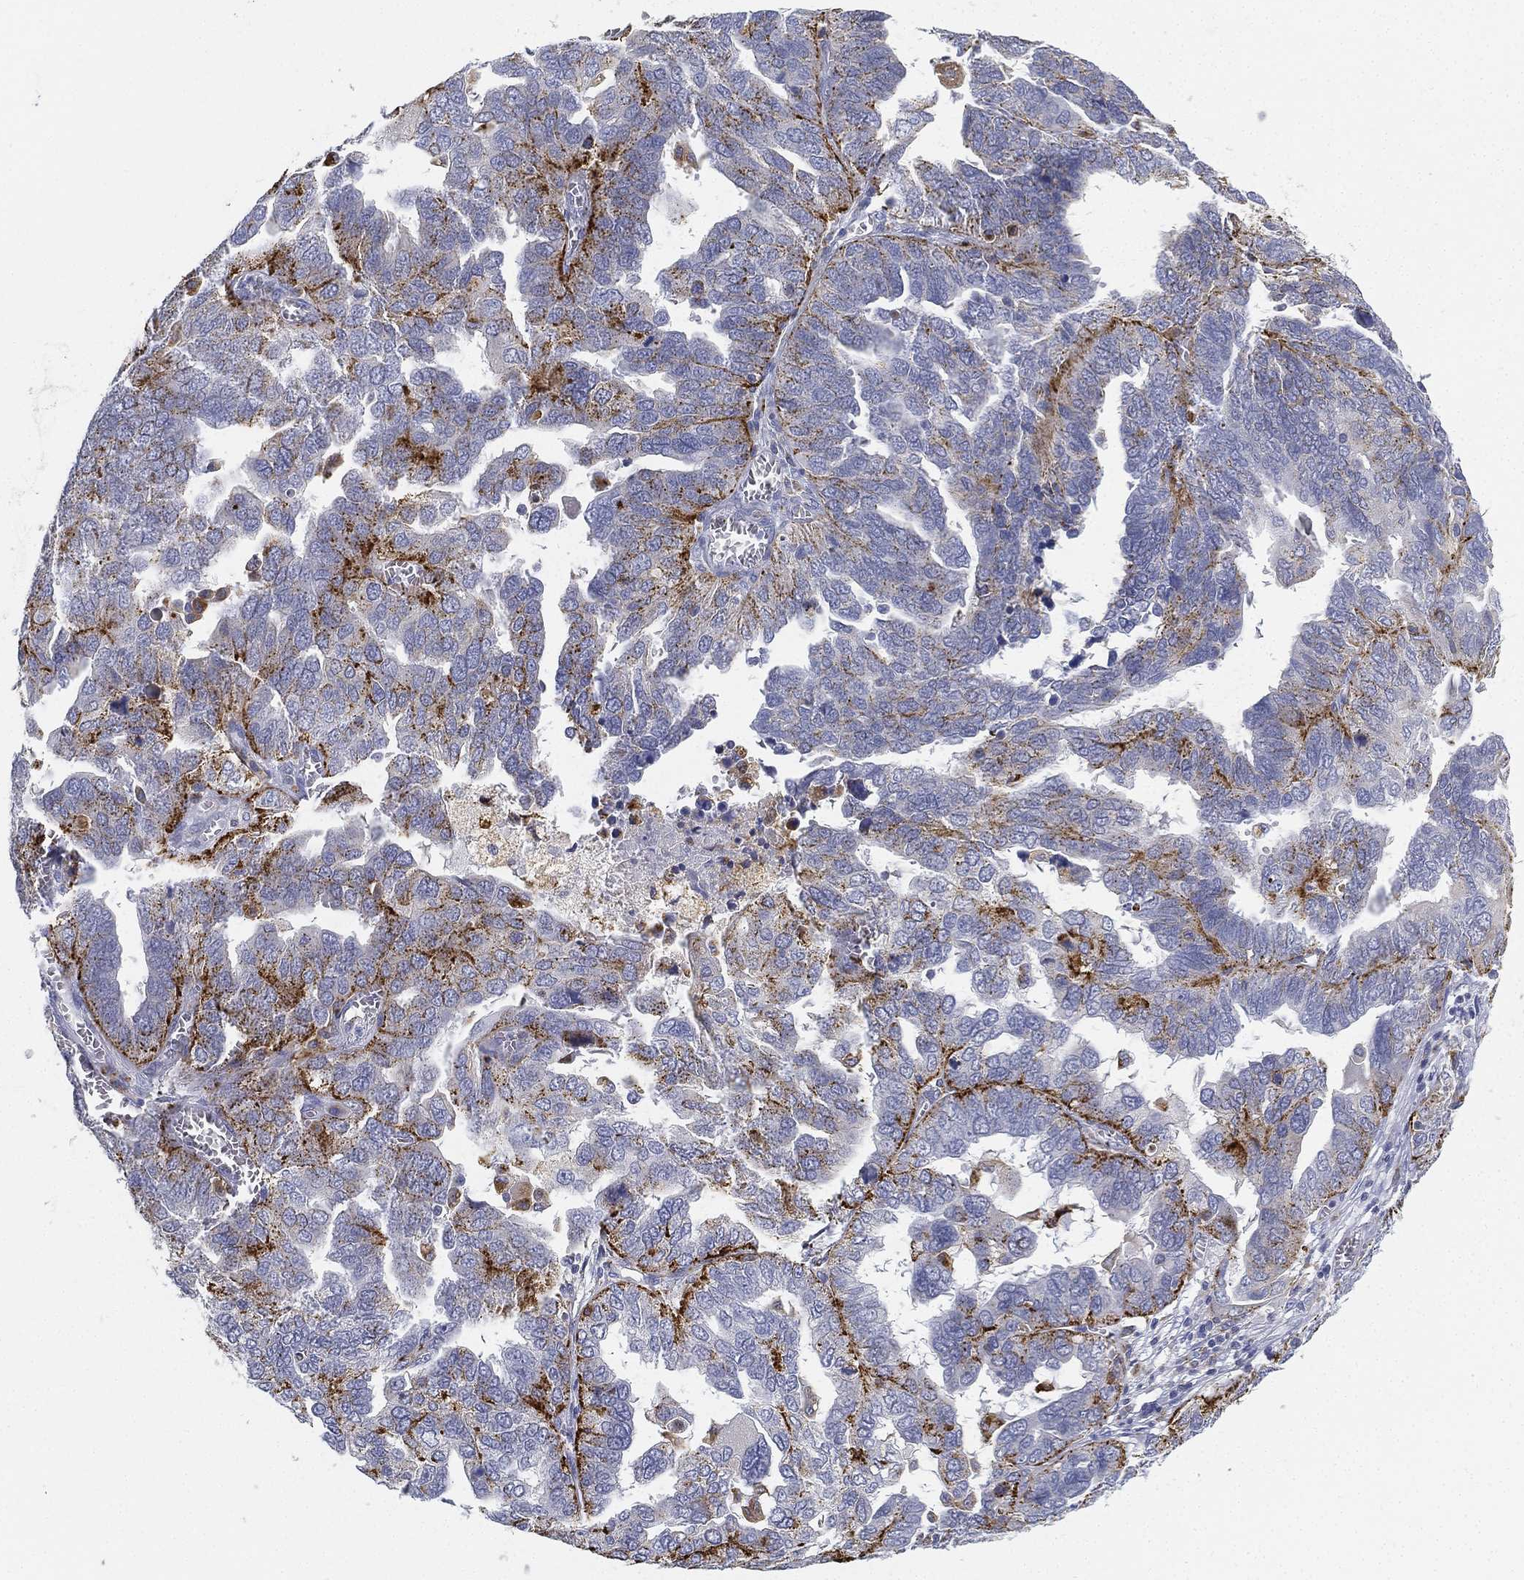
{"staining": {"intensity": "strong", "quantity": "<25%", "location": "cytoplasmic/membranous"}, "tissue": "ovarian cancer", "cell_type": "Tumor cells", "image_type": "cancer", "snomed": [{"axis": "morphology", "description": "Carcinoma, endometroid"}, {"axis": "topography", "description": "Soft tissue"}, {"axis": "topography", "description": "Ovary"}], "caption": "This histopathology image shows endometroid carcinoma (ovarian) stained with IHC to label a protein in brown. The cytoplasmic/membranous of tumor cells show strong positivity for the protein. Nuclei are counter-stained blue.", "gene": "NPC2", "patient": {"sex": "female", "age": 52}}